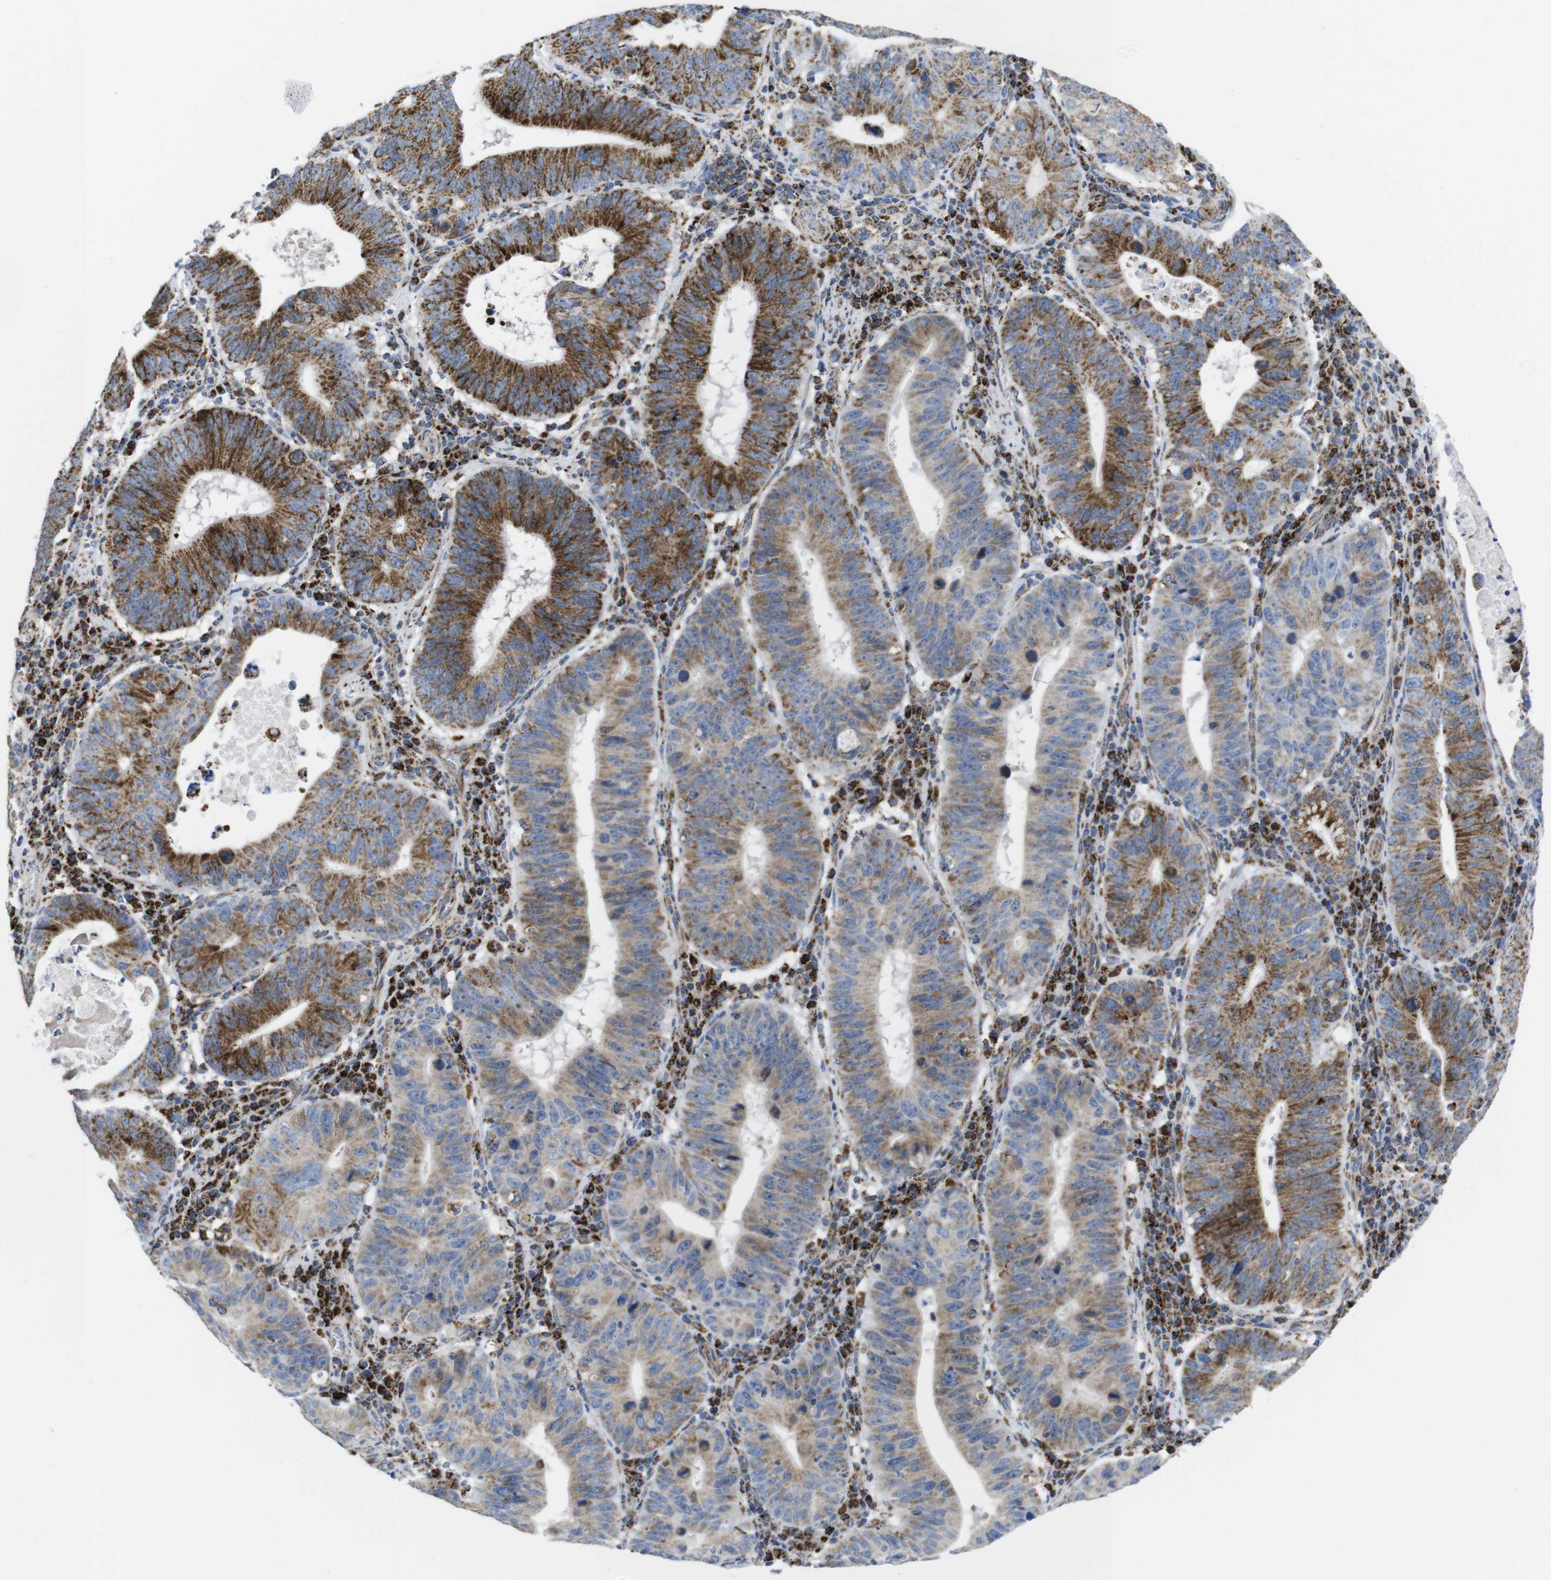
{"staining": {"intensity": "strong", "quantity": ">75%", "location": "cytoplasmic/membranous"}, "tissue": "stomach cancer", "cell_type": "Tumor cells", "image_type": "cancer", "snomed": [{"axis": "morphology", "description": "Adenocarcinoma, NOS"}, {"axis": "topography", "description": "Stomach"}], "caption": "Human adenocarcinoma (stomach) stained for a protein (brown) demonstrates strong cytoplasmic/membranous positive staining in about >75% of tumor cells.", "gene": "TMEM192", "patient": {"sex": "male", "age": 59}}